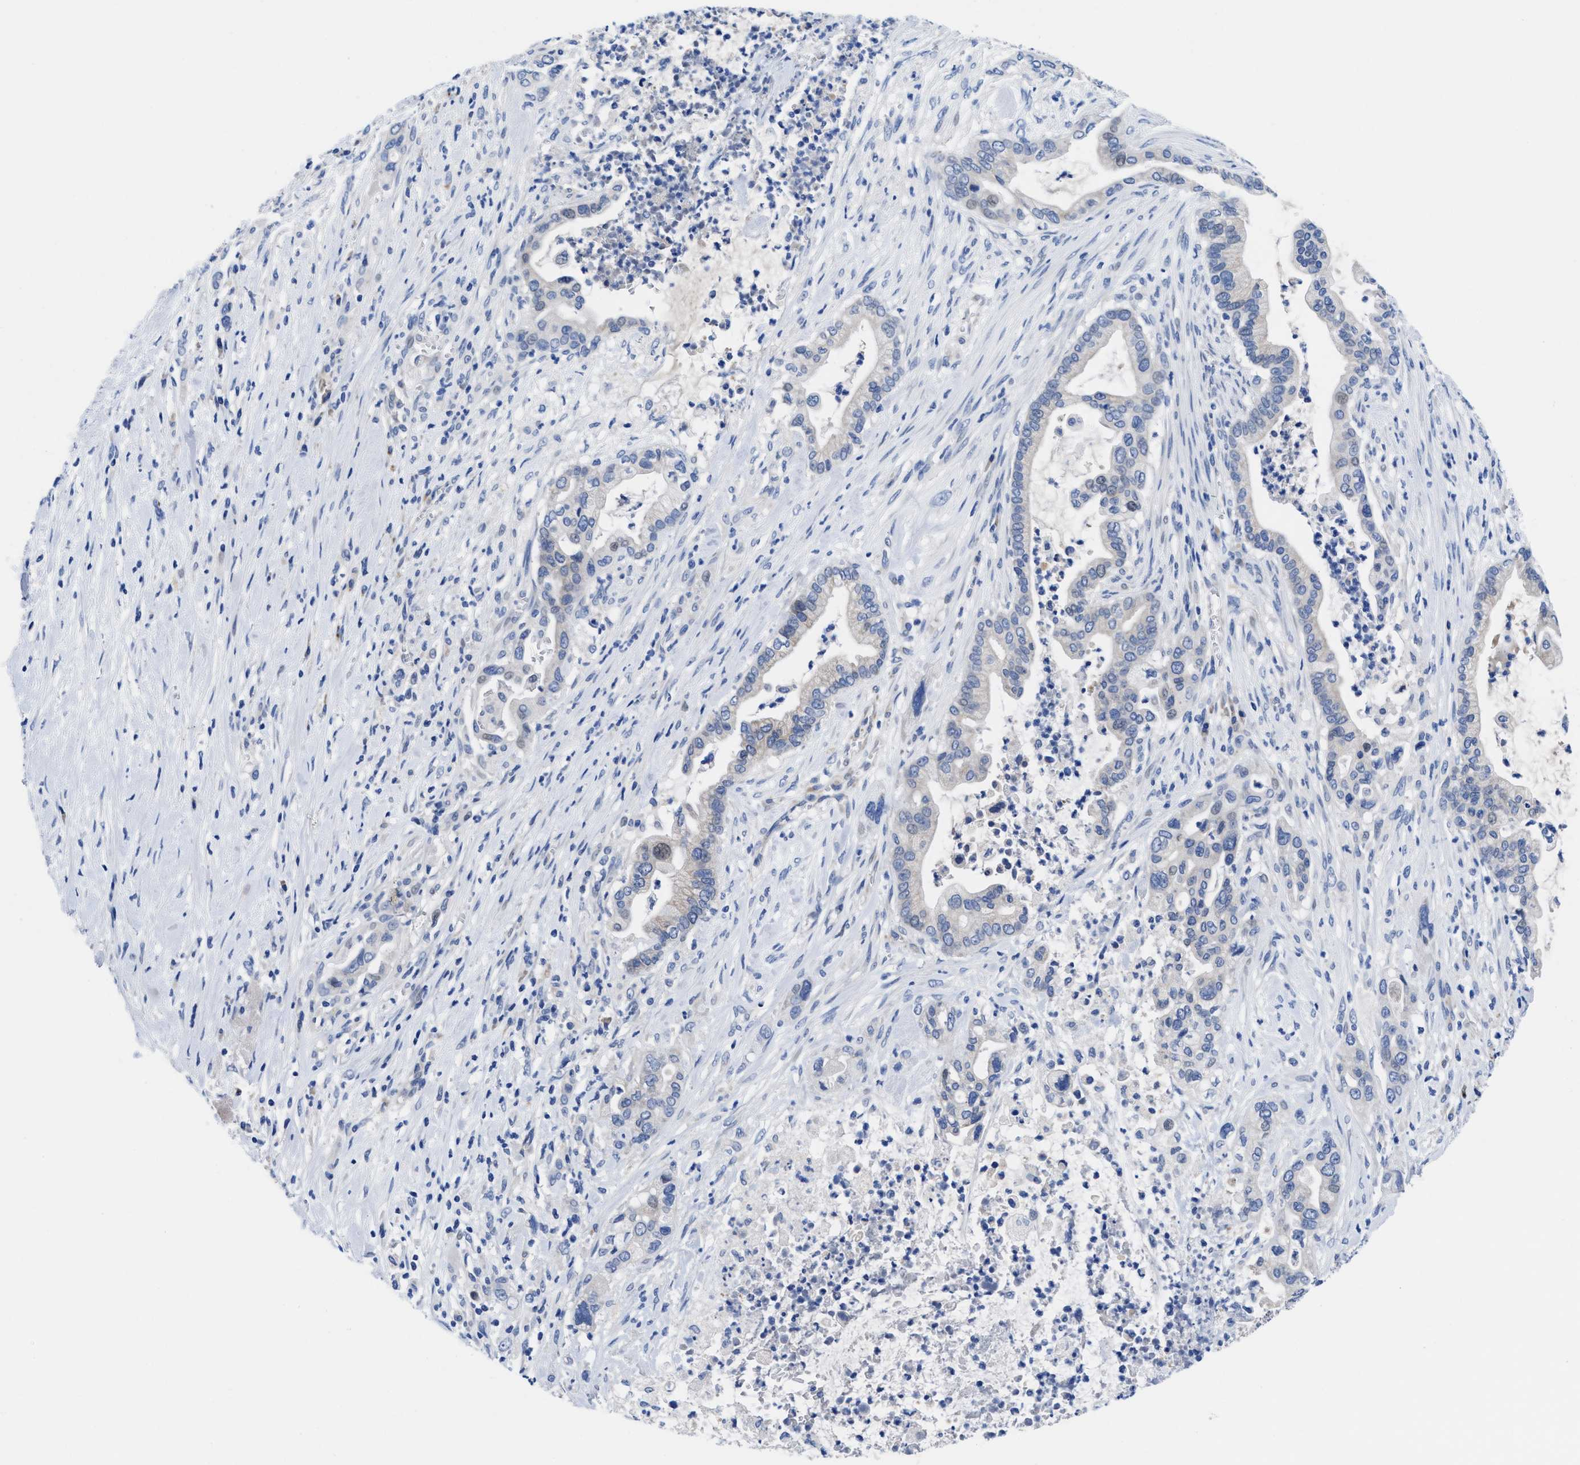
{"staining": {"intensity": "negative", "quantity": "none", "location": "none"}, "tissue": "pancreatic cancer", "cell_type": "Tumor cells", "image_type": "cancer", "snomed": [{"axis": "morphology", "description": "Adenocarcinoma, NOS"}, {"axis": "topography", "description": "Pancreas"}], "caption": "Immunohistochemistry (IHC) image of neoplastic tissue: human pancreatic cancer (adenocarcinoma) stained with DAB shows no significant protein positivity in tumor cells.", "gene": "DHRS13", "patient": {"sex": "male", "age": 69}}